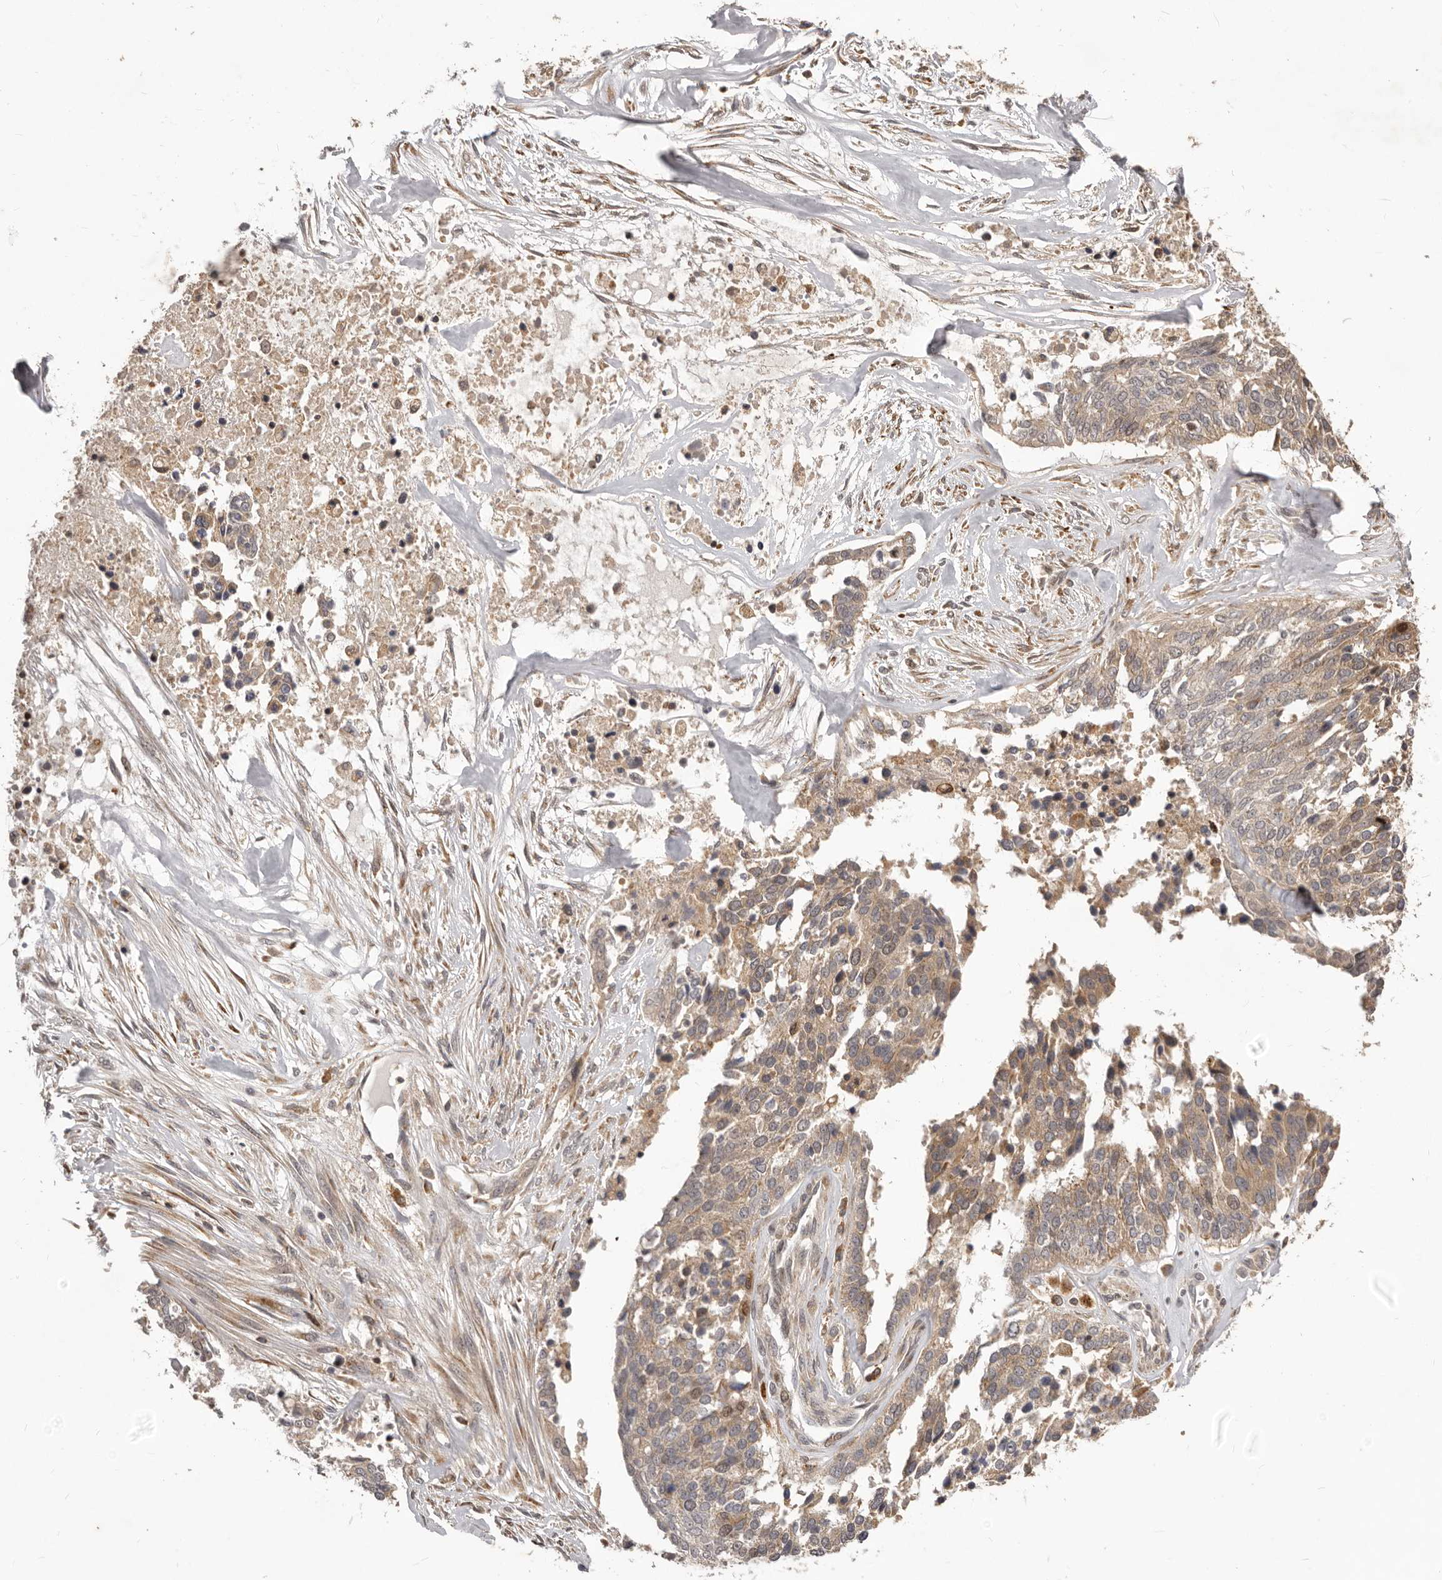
{"staining": {"intensity": "weak", "quantity": ">75%", "location": "cytoplasmic/membranous,nuclear"}, "tissue": "ovarian cancer", "cell_type": "Tumor cells", "image_type": "cancer", "snomed": [{"axis": "morphology", "description": "Cystadenocarcinoma, serous, NOS"}, {"axis": "topography", "description": "Ovary"}], "caption": "A micrograph of human serous cystadenocarcinoma (ovarian) stained for a protein demonstrates weak cytoplasmic/membranous and nuclear brown staining in tumor cells.", "gene": "RNF187", "patient": {"sex": "female", "age": 44}}